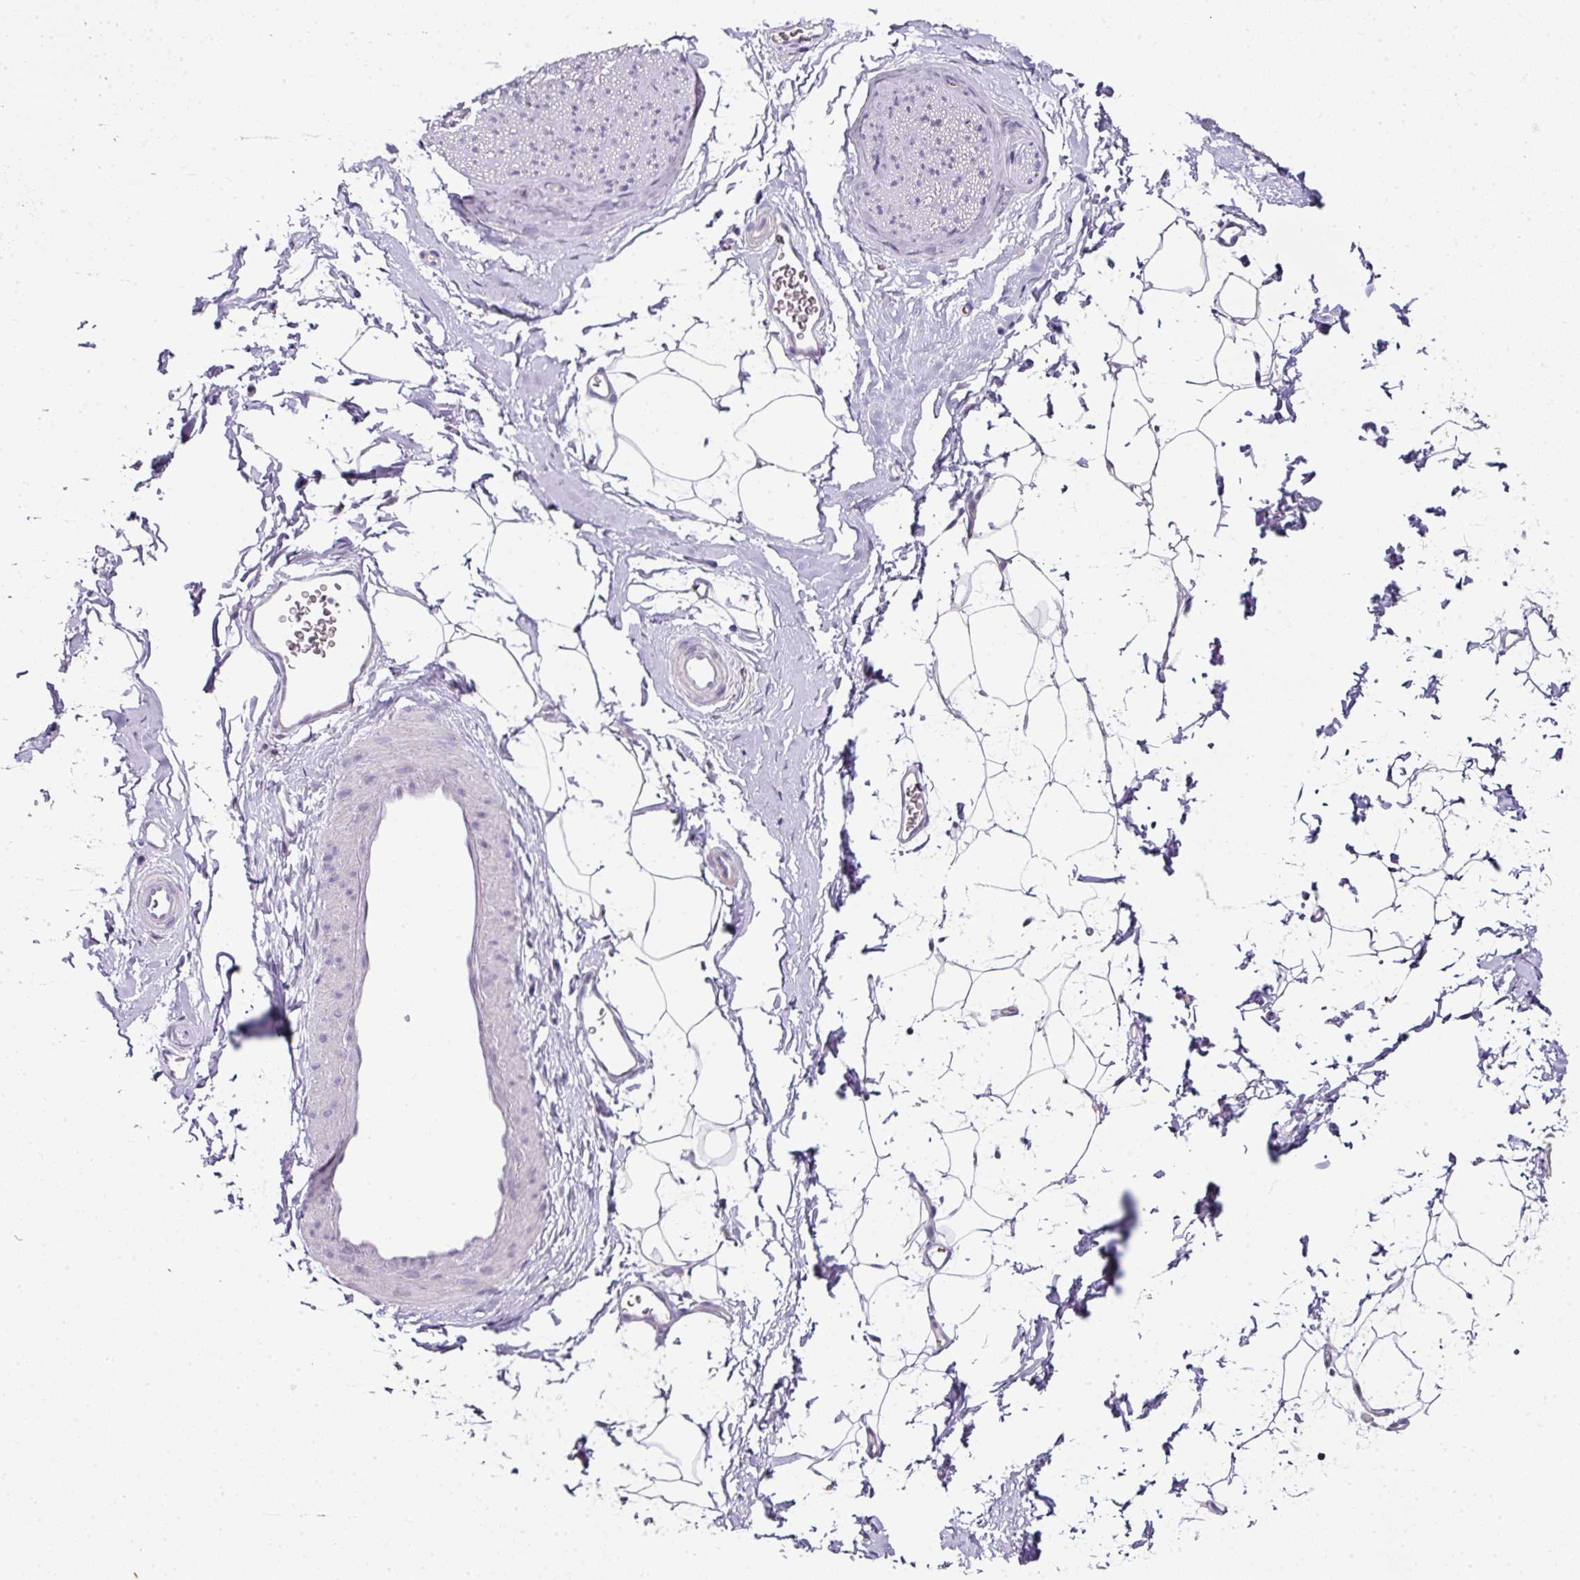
{"staining": {"intensity": "negative", "quantity": "none", "location": "none"}, "tissue": "adipose tissue", "cell_type": "Adipocytes", "image_type": "normal", "snomed": [{"axis": "morphology", "description": "Normal tissue, NOS"}, {"axis": "morphology", "description": "Adenocarcinoma, High grade"}, {"axis": "topography", "description": "Prostate"}, {"axis": "topography", "description": "Peripheral nerve tissue"}], "caption": "Protein analysis of unremarkable adipose tissue demonstrates no significant staining in adipocytes.", "gene": "ANKRD18A", "patient": {"sex": "male", "age": 68}}